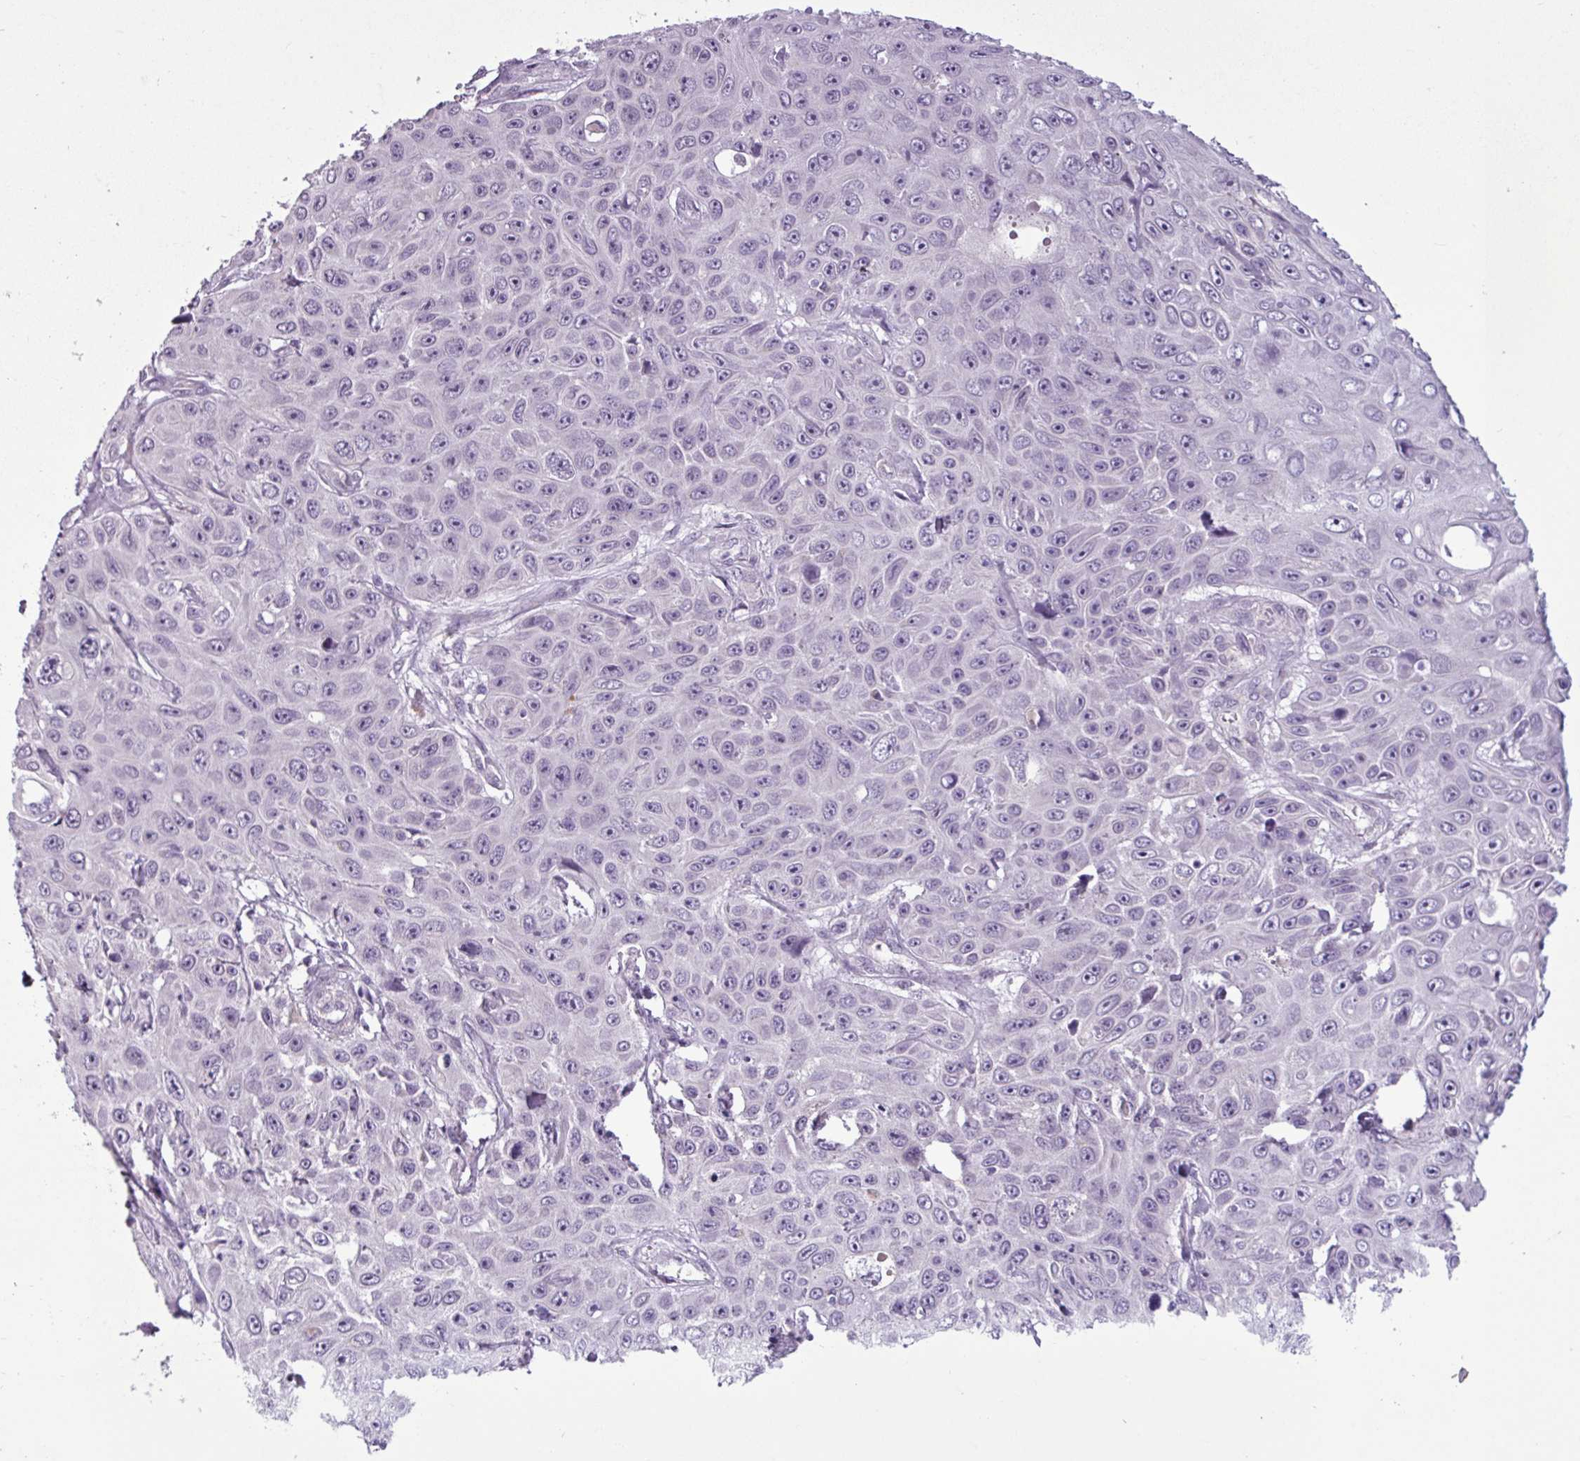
{"staining": {"intensity": "negative", "quantity": "none", "location": "none"}, "tissue": "skin cancer", "cell_type": "Tumor cells", "image_type": "cancer", "snomed": [{"axis": "morphology", "description": "Squamous cell carcinoma, NOS"}, {"axis": "topography", "description": "Skin"}], "caption": "Immunohistochemistry of human skin squamous cell carcinoma reveals no positivity in tumor cells. (Stains: DAB (3,3'-diaminobenzidine) immunohistochemistry (IHC) with hematoxylin counter stain, Microscopy: brightfield microscopy at high magnification).", "gene": "C9orf24", "patient": {"sex": "male", "age": 82}}